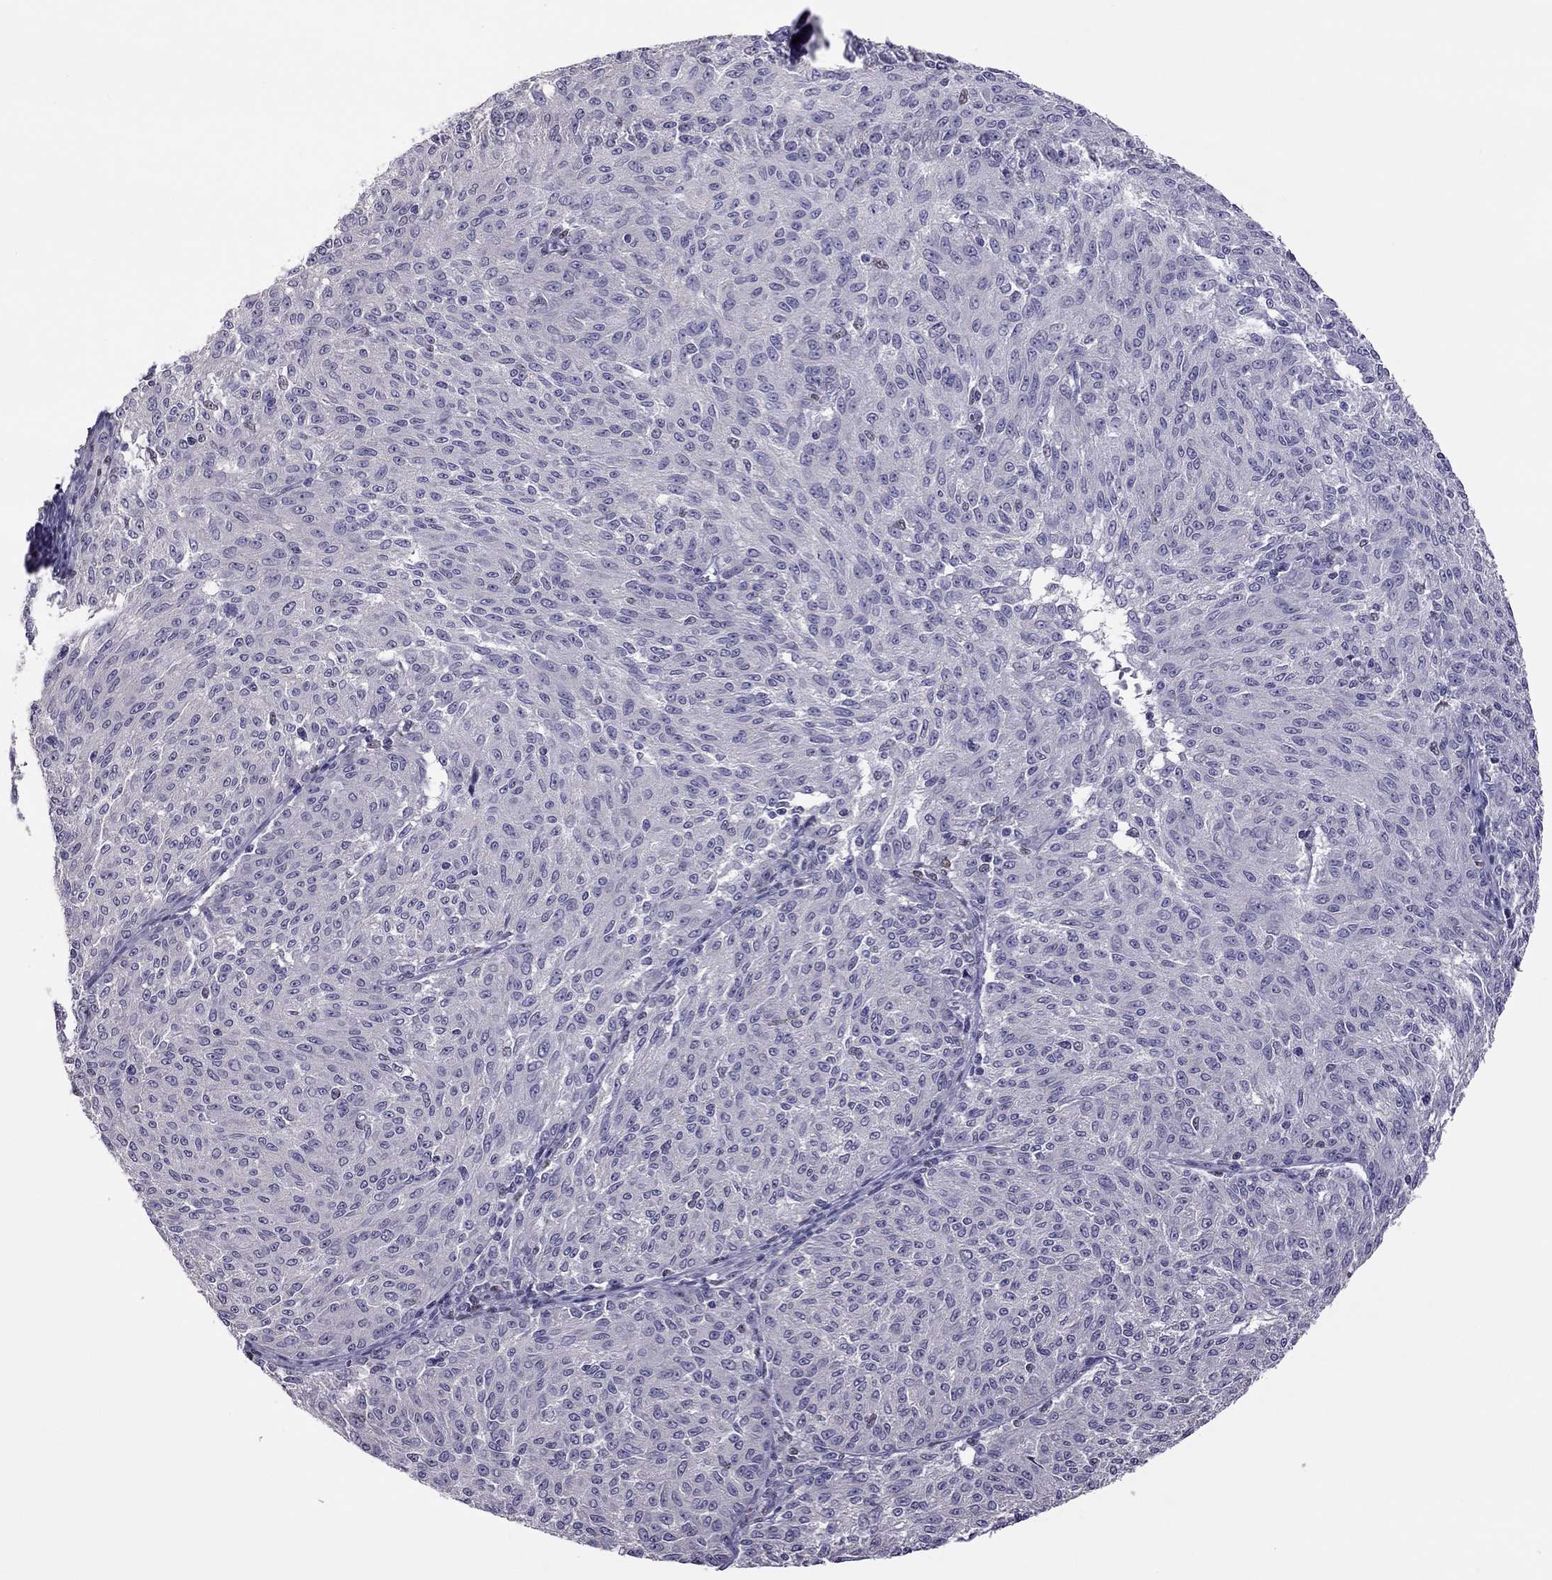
{"staining": {"intensity": "negative", "quantity": "none", "location": "none"}, "tissue": "melanoma", "cell_type": "Tumor cells", "image_type": "cancer", "snomed": [{"axis": "morphology", "description": "Malignant melanoma, NOS"}, {"axis": "topography", "description": "Skin"}], "caption": "Human melanoma stained for a protein using immunohistochemistry (IHC) displays no expression in tumor cells.", "gene": "SPINT3", "patient": {"sex": "female", "age": 72}}